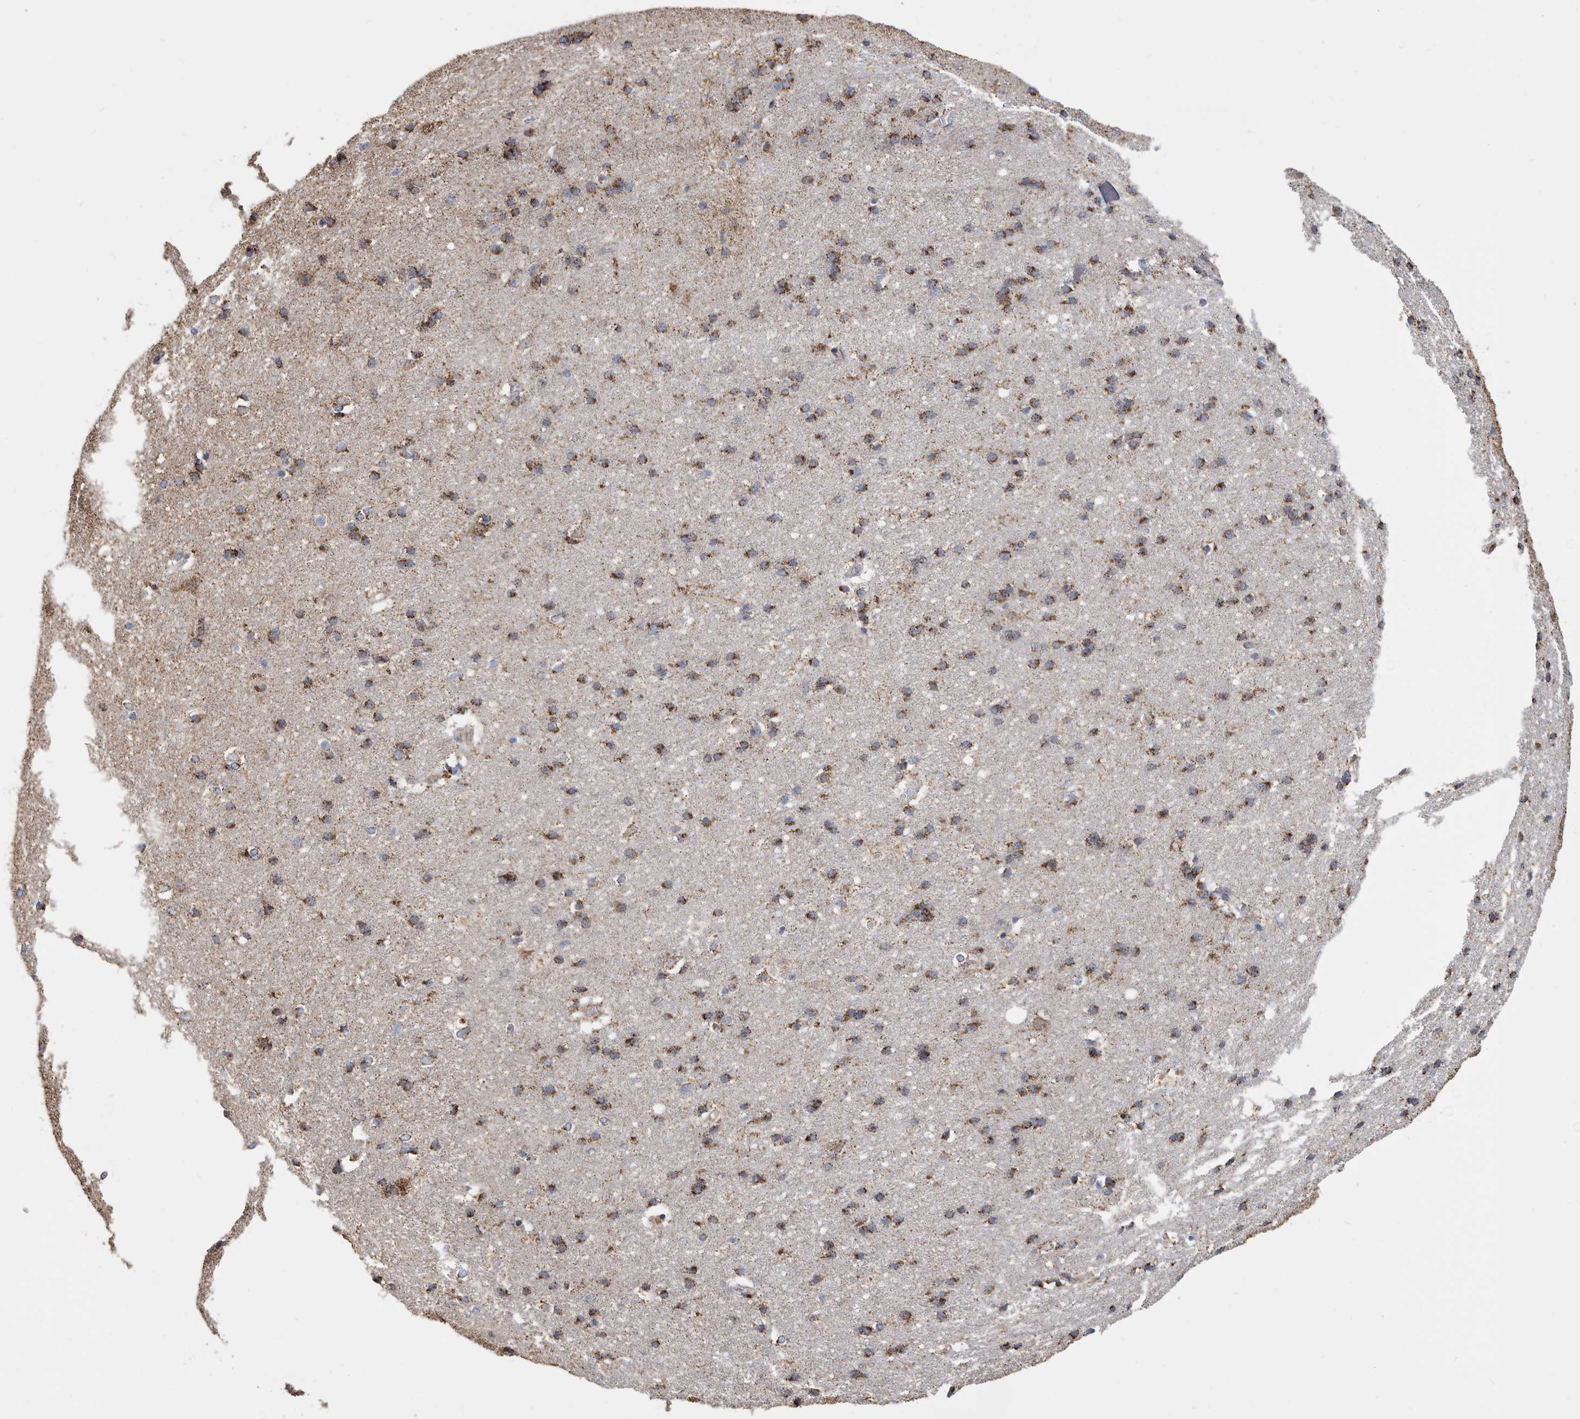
{"staining": {"intensity": "weak", "quantity": "25%-75%", "location": "cytoplasmic/membranous"}, "tissue": "cerebral cortex", "cell_type": "Endothelial cells", "image_type": "normal", "snomed": [{"axis": "morphology", "description": "Normal tissue, NOS"}, {"axis": "topography", "description": "Cerebral cortex"}], "caption": "IHC photomicrograph of normal cerebral cortex: human cerebral cortex stained using immunohistochemistry (IHC) demonstrates low levels of weak protein expression localized specifically in the cytoplasmic/membranous of endothelial cells, appearing as a cytoplasmic/membranous brown color.", "gene": "WFDC1", "patient": {"sex": "male", "age": 54}}